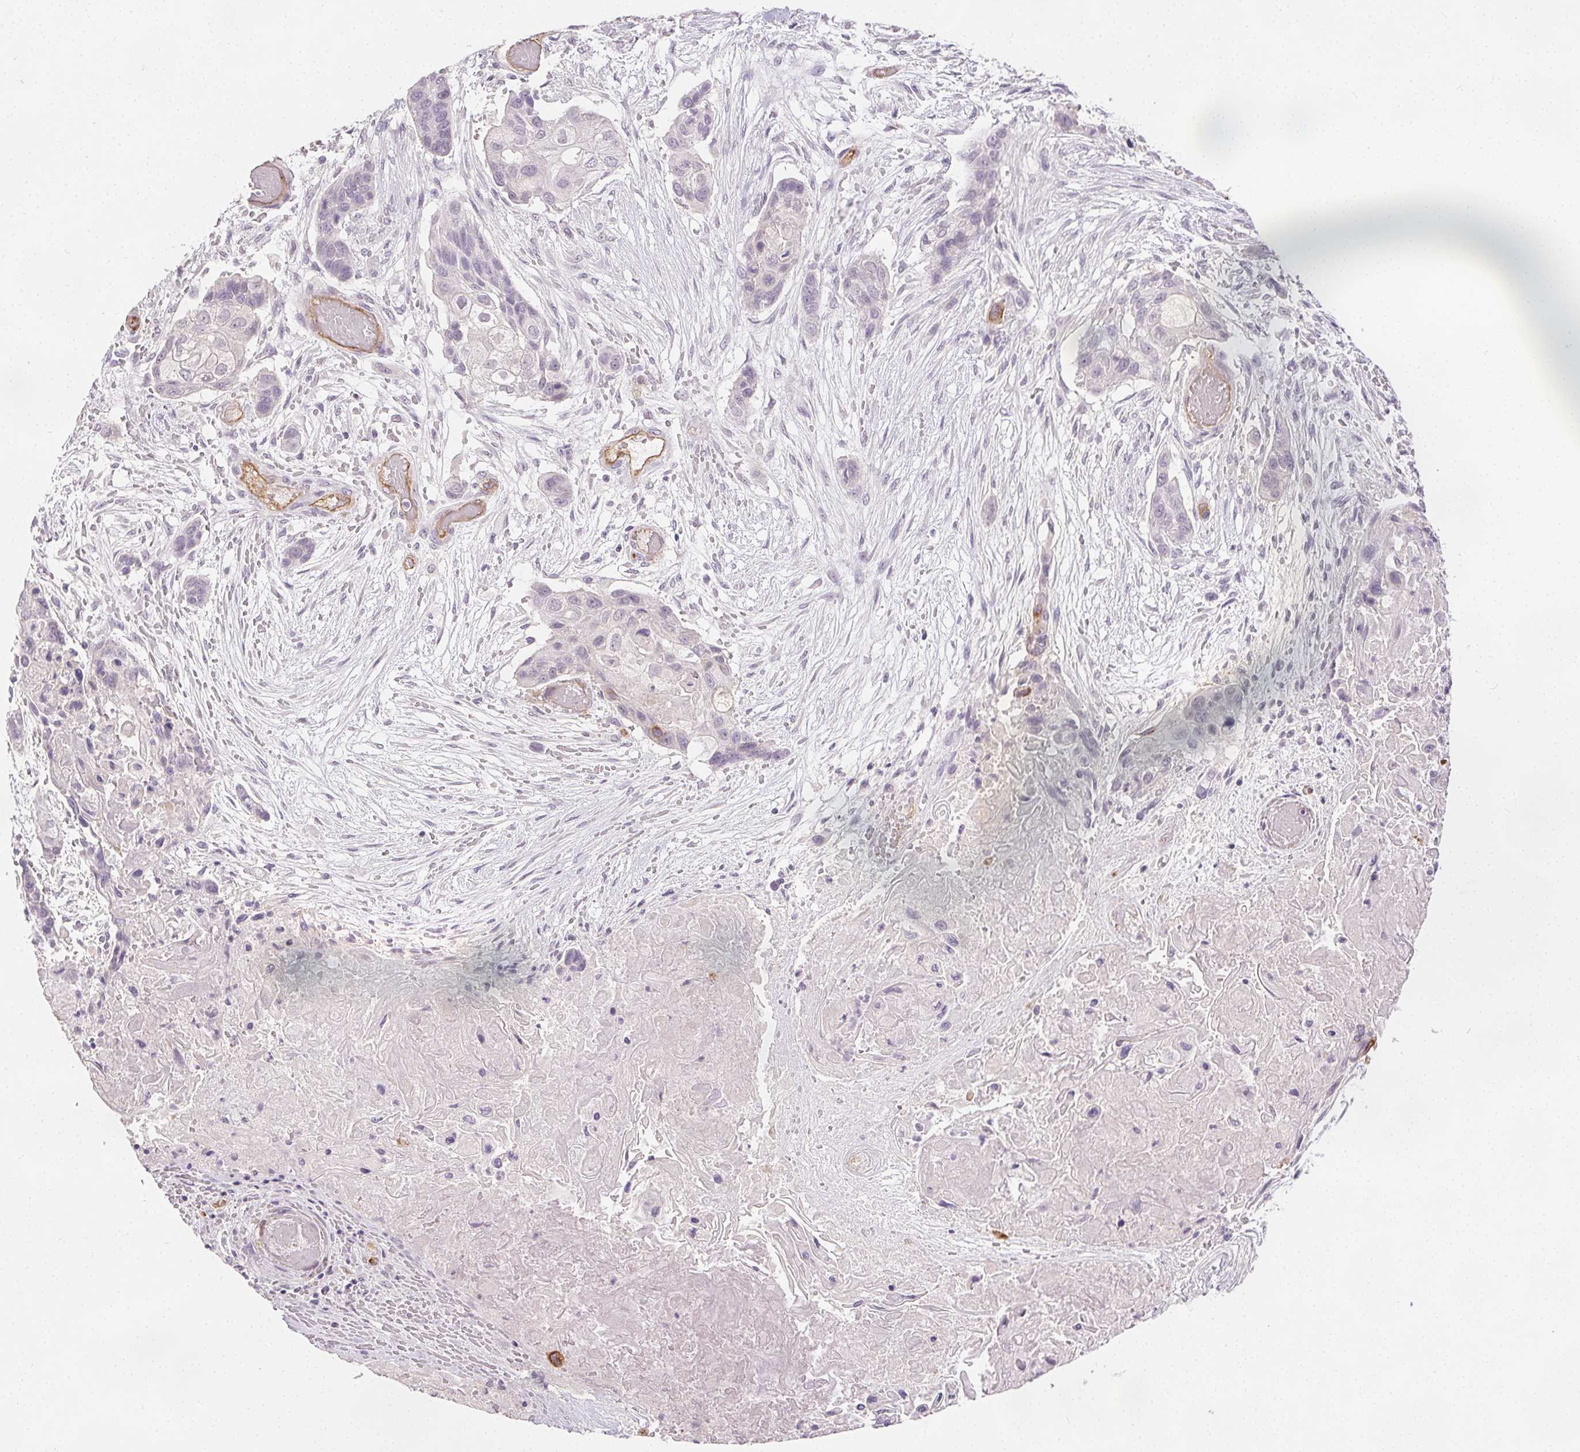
{"staining": {"intensity": "negative", "quantity": "none", "location": "none"}, "tissue": "lung cancer", "cell_type": "Tumor cells", "image_type": "cancer", "snomed": [{"axis": "morphology", "description": "Squamous cell carcinoma, NOS"}, {"axis": "topography", "description": "Lung"}], "caption": "IHC image of neoplastic tissue: human squamous cell carcinoma (lung) stained with DAB demonstrates no significant protein expression in tumor cells.", "gene": "PODXL", "patient": {"sex": "male", "age": 69}}